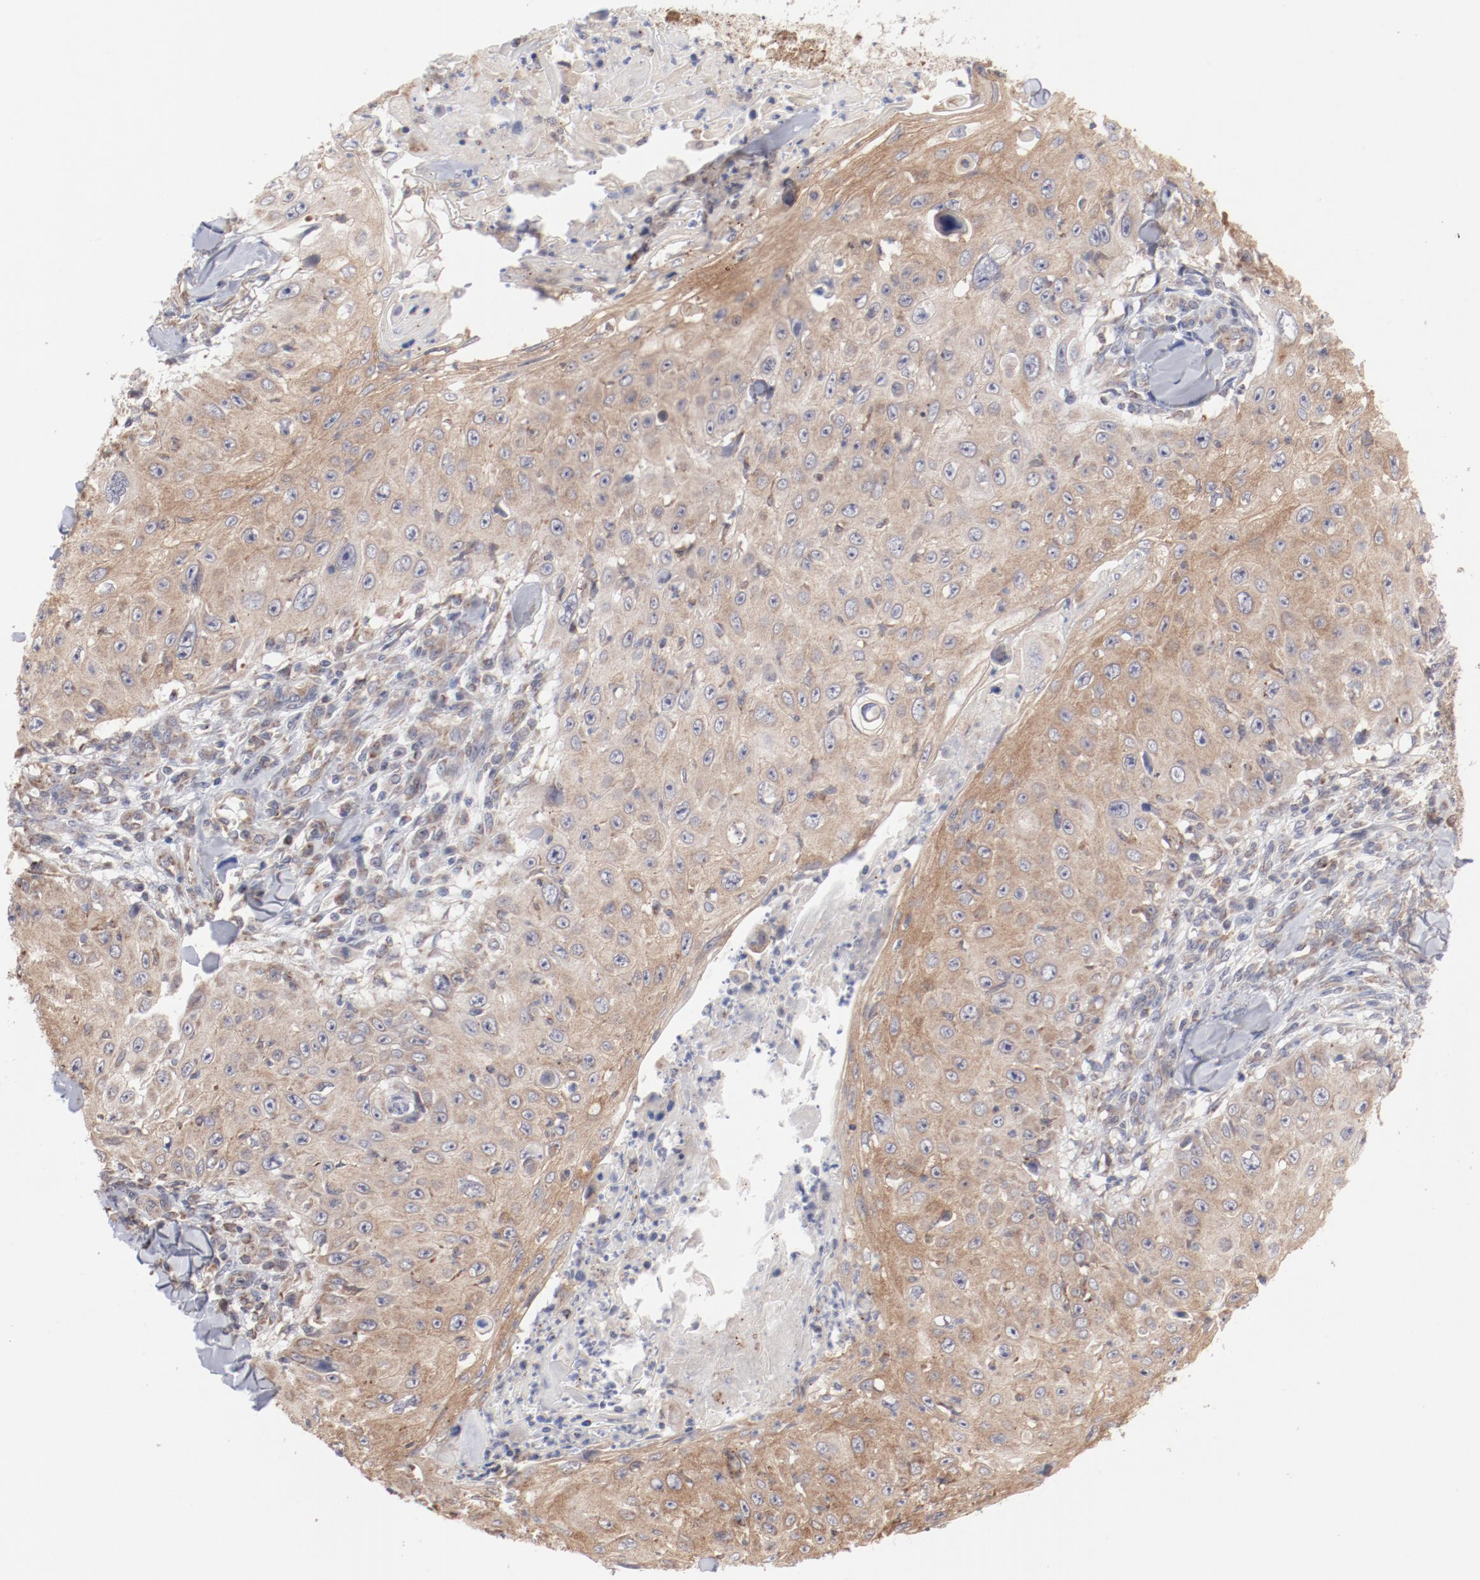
{"staining": {"intensity": "moderate", "quantity": ">75%", "location": "cytoplasmic/membranous"}, "tissue": "skin cancer", "cell_type": "Tumor cells", "image_type": "cancer", "snomed": [{"axis": "morphology", "description": "Squamous cell carcinoma, NOS"}, {"axis": "topography", "description": "Skin"}], "caption": "Immunohistochemistry (IHC) image of neoplastic tissue: skin cancer (squamous cell carcinoma) stained using IHC demonstrates medium levels of moderate protein expression localized specifically in the cytoplasmic/membranous of tumor cells, appearing as a cytoplasmic/membranous brown color.", "gene": "PPFIBP2", "patient": {"sex": "male", "age": 86}}